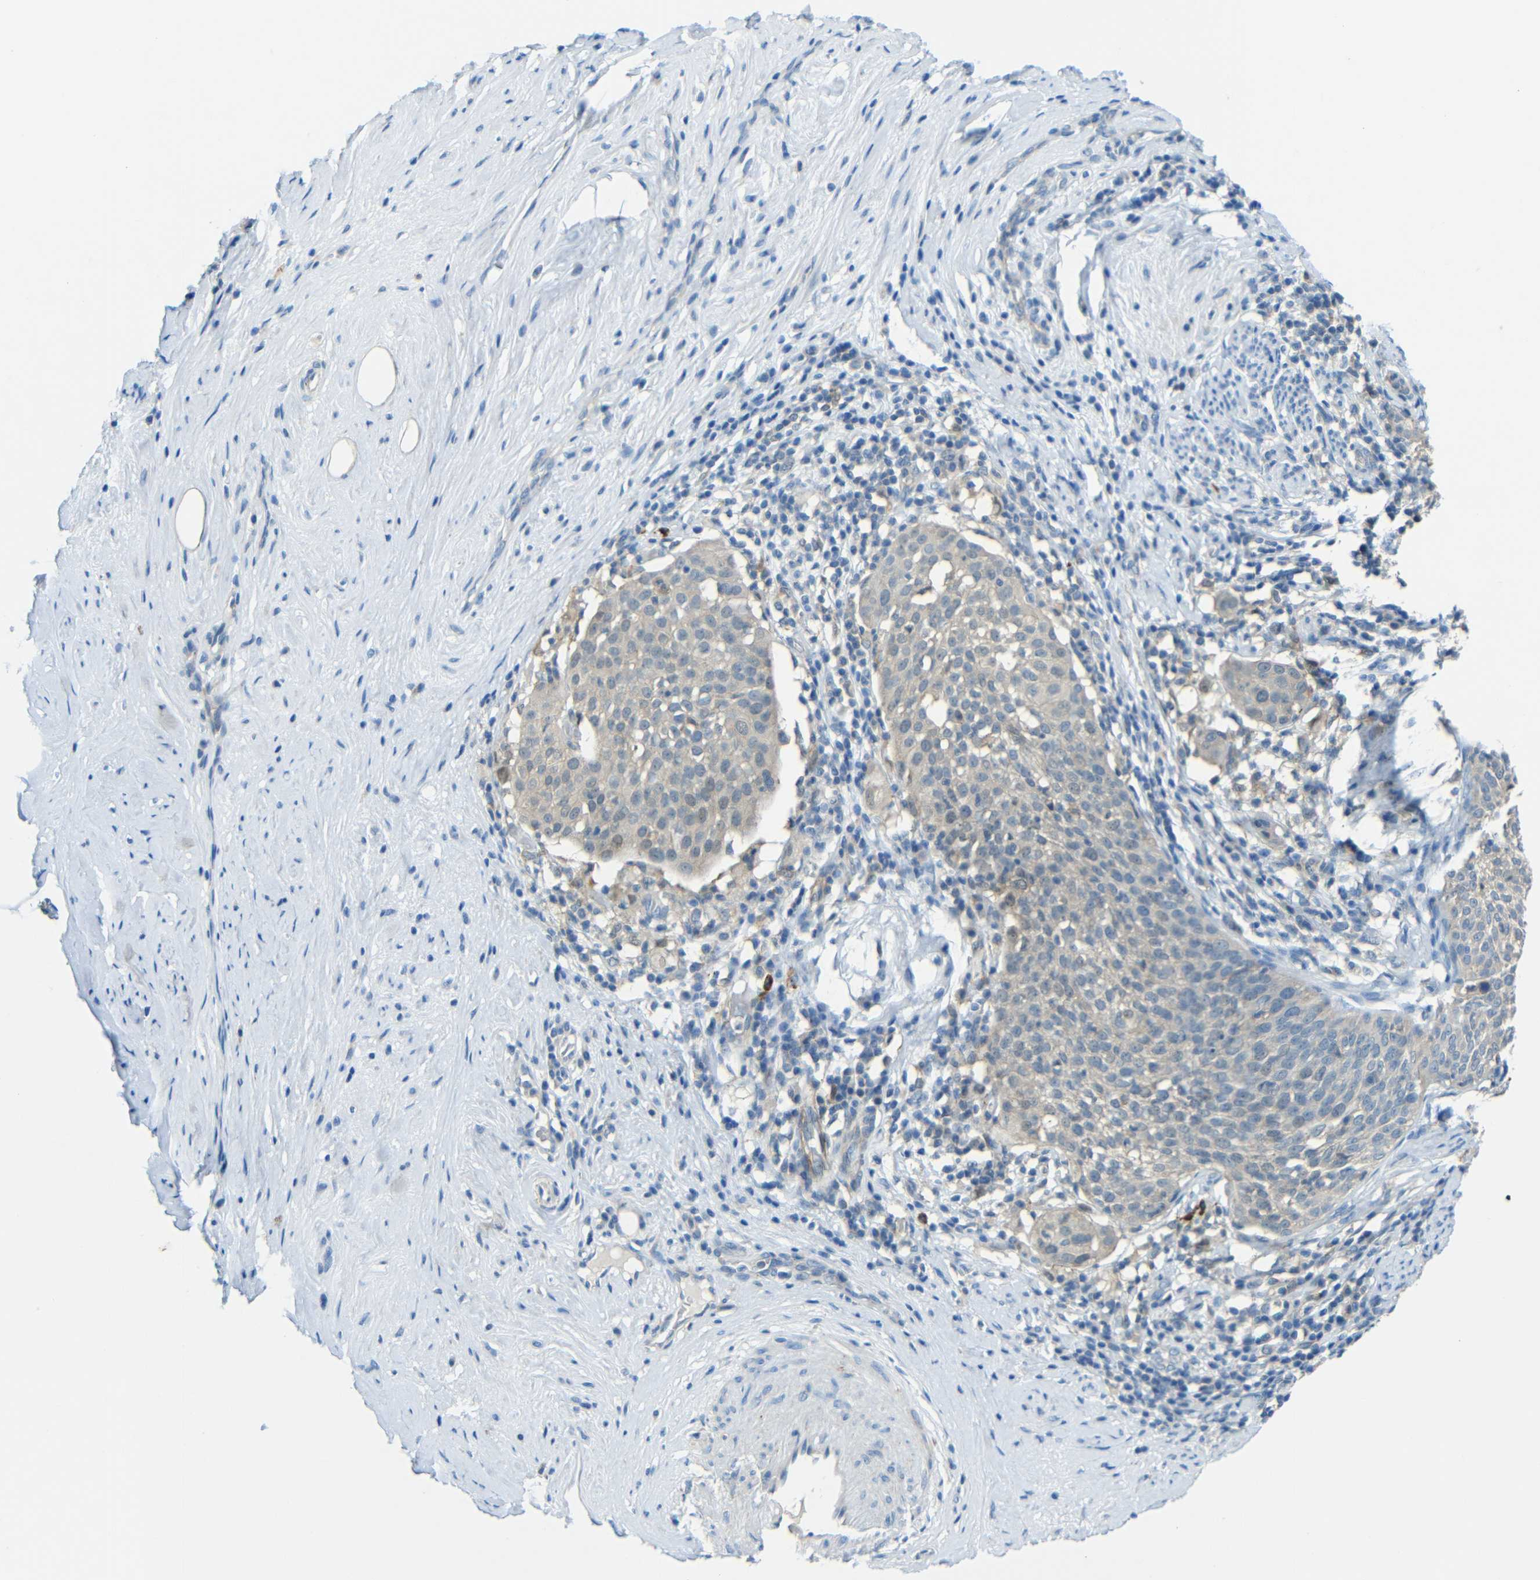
{"staining": {"intensity": "weak", "quantity": "25%-75%", "location": "cytoplasmic/membranous"}, "tissue": "cervical cancer", "cell_type": "Tumor cells", "image_type": "cancer", "snomed": [{"axis": "morphology", "description": "Squamous cell carcinoma, NOS"}, {"axis": "topography", "description": "Cervix"}], "caption": "Protein positivity by immunohistochemistry (IHC) demonstrates weak cytoplasmic/membranous positivity in about 25%-75% of tumor cells in squamous cell carcinoma (cervical). The staining was performed using DAB (3,3'-diaminobenzidine) to visualize the protein expression in brown, while the nuclei were stained in blue with hematoxylin (Magnification: 20x).", "gene": "CYP26B1", "patient": {"sex": "female", "age": 51}}